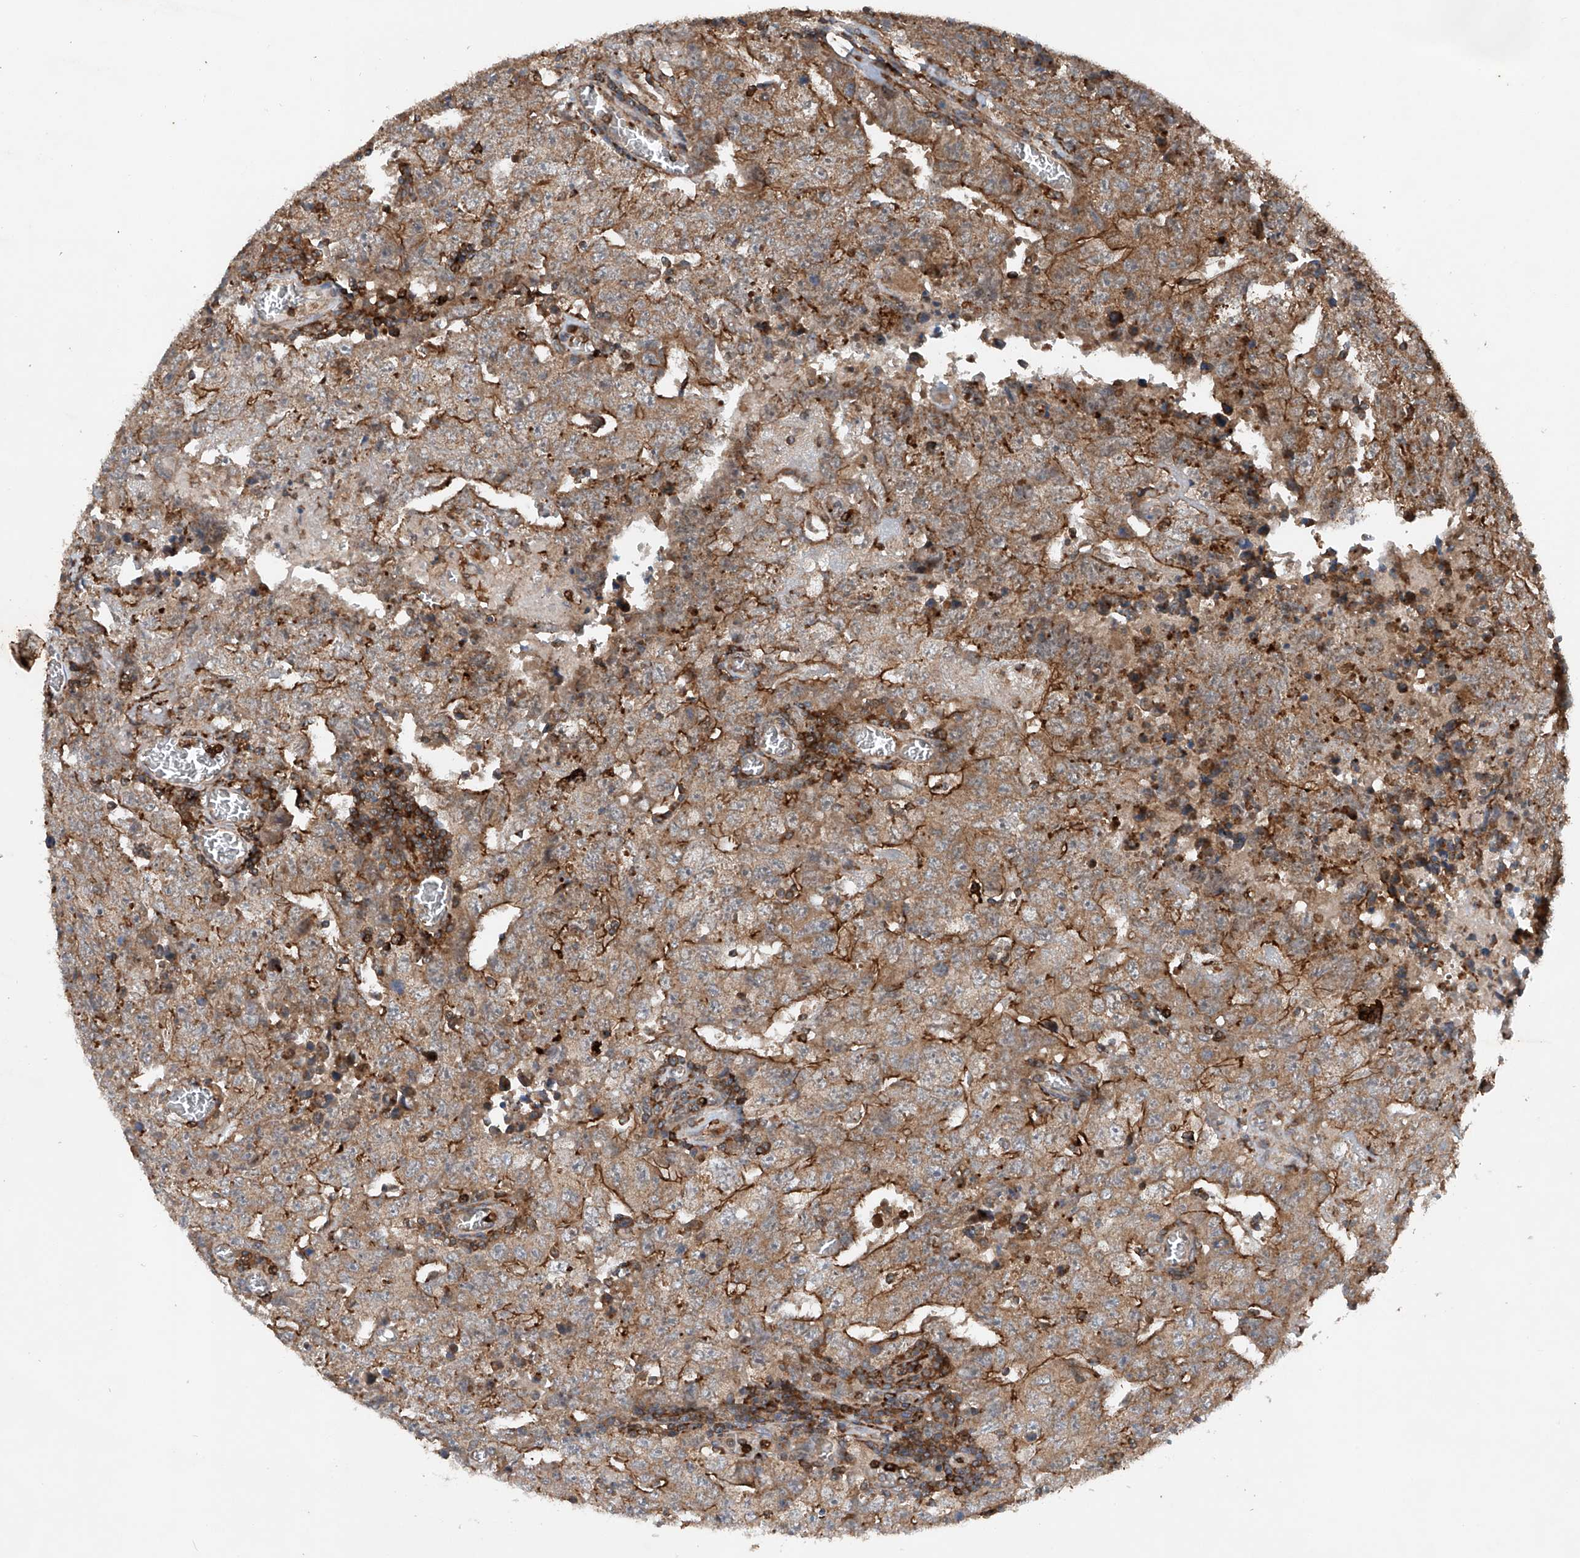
{"staining": {"intensity": "moderate", "quantity": ">75%", "location": "cytoplasmic/membranous"}, "tissue": "testis cancer", "cell_type": "Tumor cells", "image_type": "cancer", "snomed": [{"axis": "morphology", "description": "Carcinoma, Embryonal, NOS"}, {"axis": "topography", "description": "Testis"}], "caption": "A brown stain labels moderate cytoplasmic/membranous positivity of a protein in testis cancer tumor cells.", "gene": "CEP85L", "patient": {"sex": "male", "age": 26}}